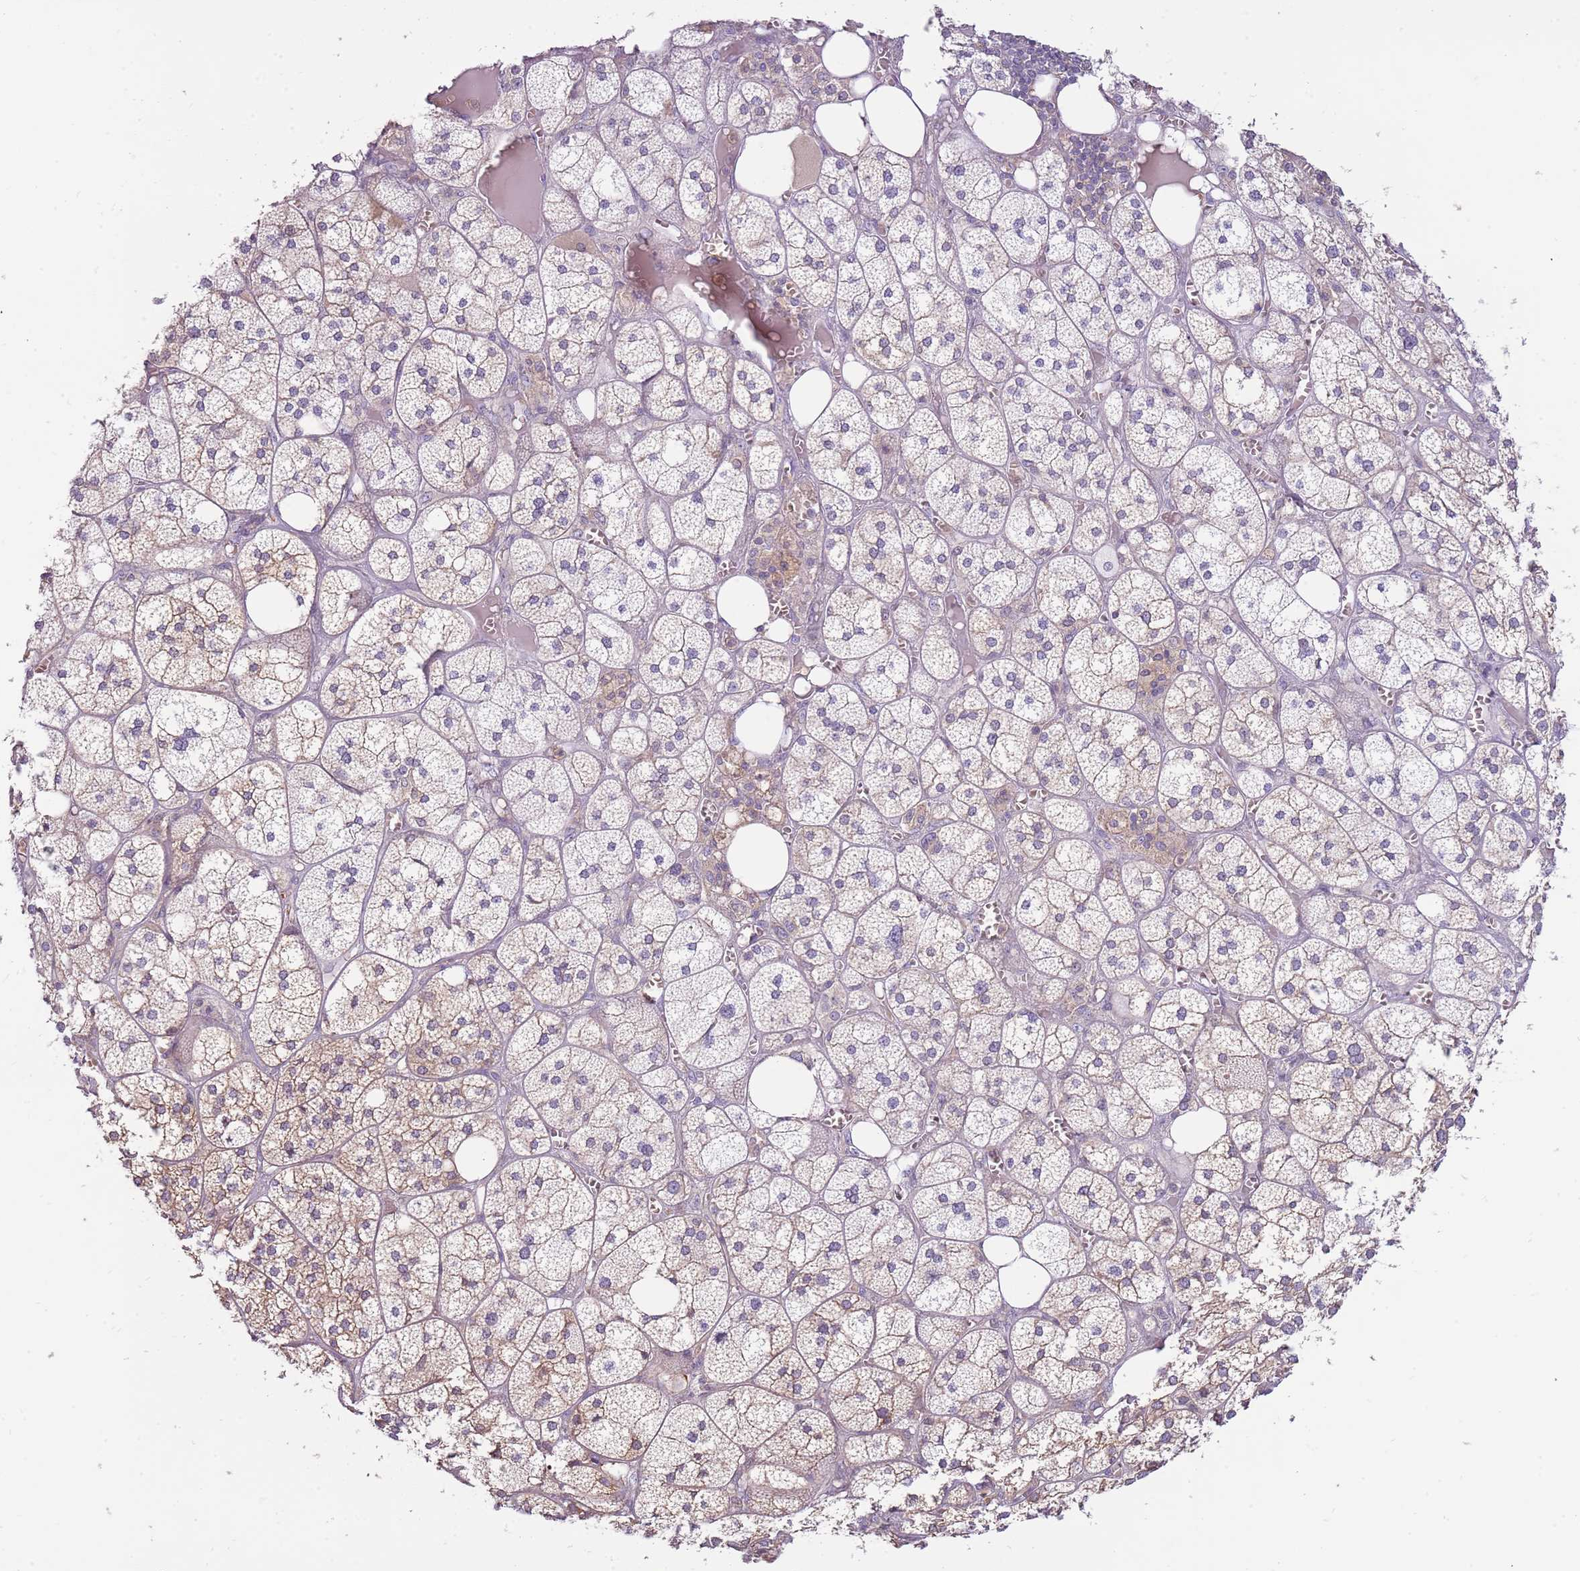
{"staining": {"intensity": "weak", "quantity": "25%-75%", "location": "cytoplasmic/membranous"}, "tissue": "adrenal gland", "cell_type": "Glandular cells", "image_type": "normal", "snomed": [{"axis": "morphology", "description": "Normal tissue, NOS"}, {"axis": "topography", "description": "Adrenal gland"}], "caption": "Normal adrenal gland was stained to show a protein in brown. There is low levels of weak cytoplasmic/membranous staining in about 25%-75% of glandular cells. (DAB IHC, brown staining for protein, blue staining for nuclei).", "gene": "ARHGAP5", "patient": {"sex": "female", "age": 61}}